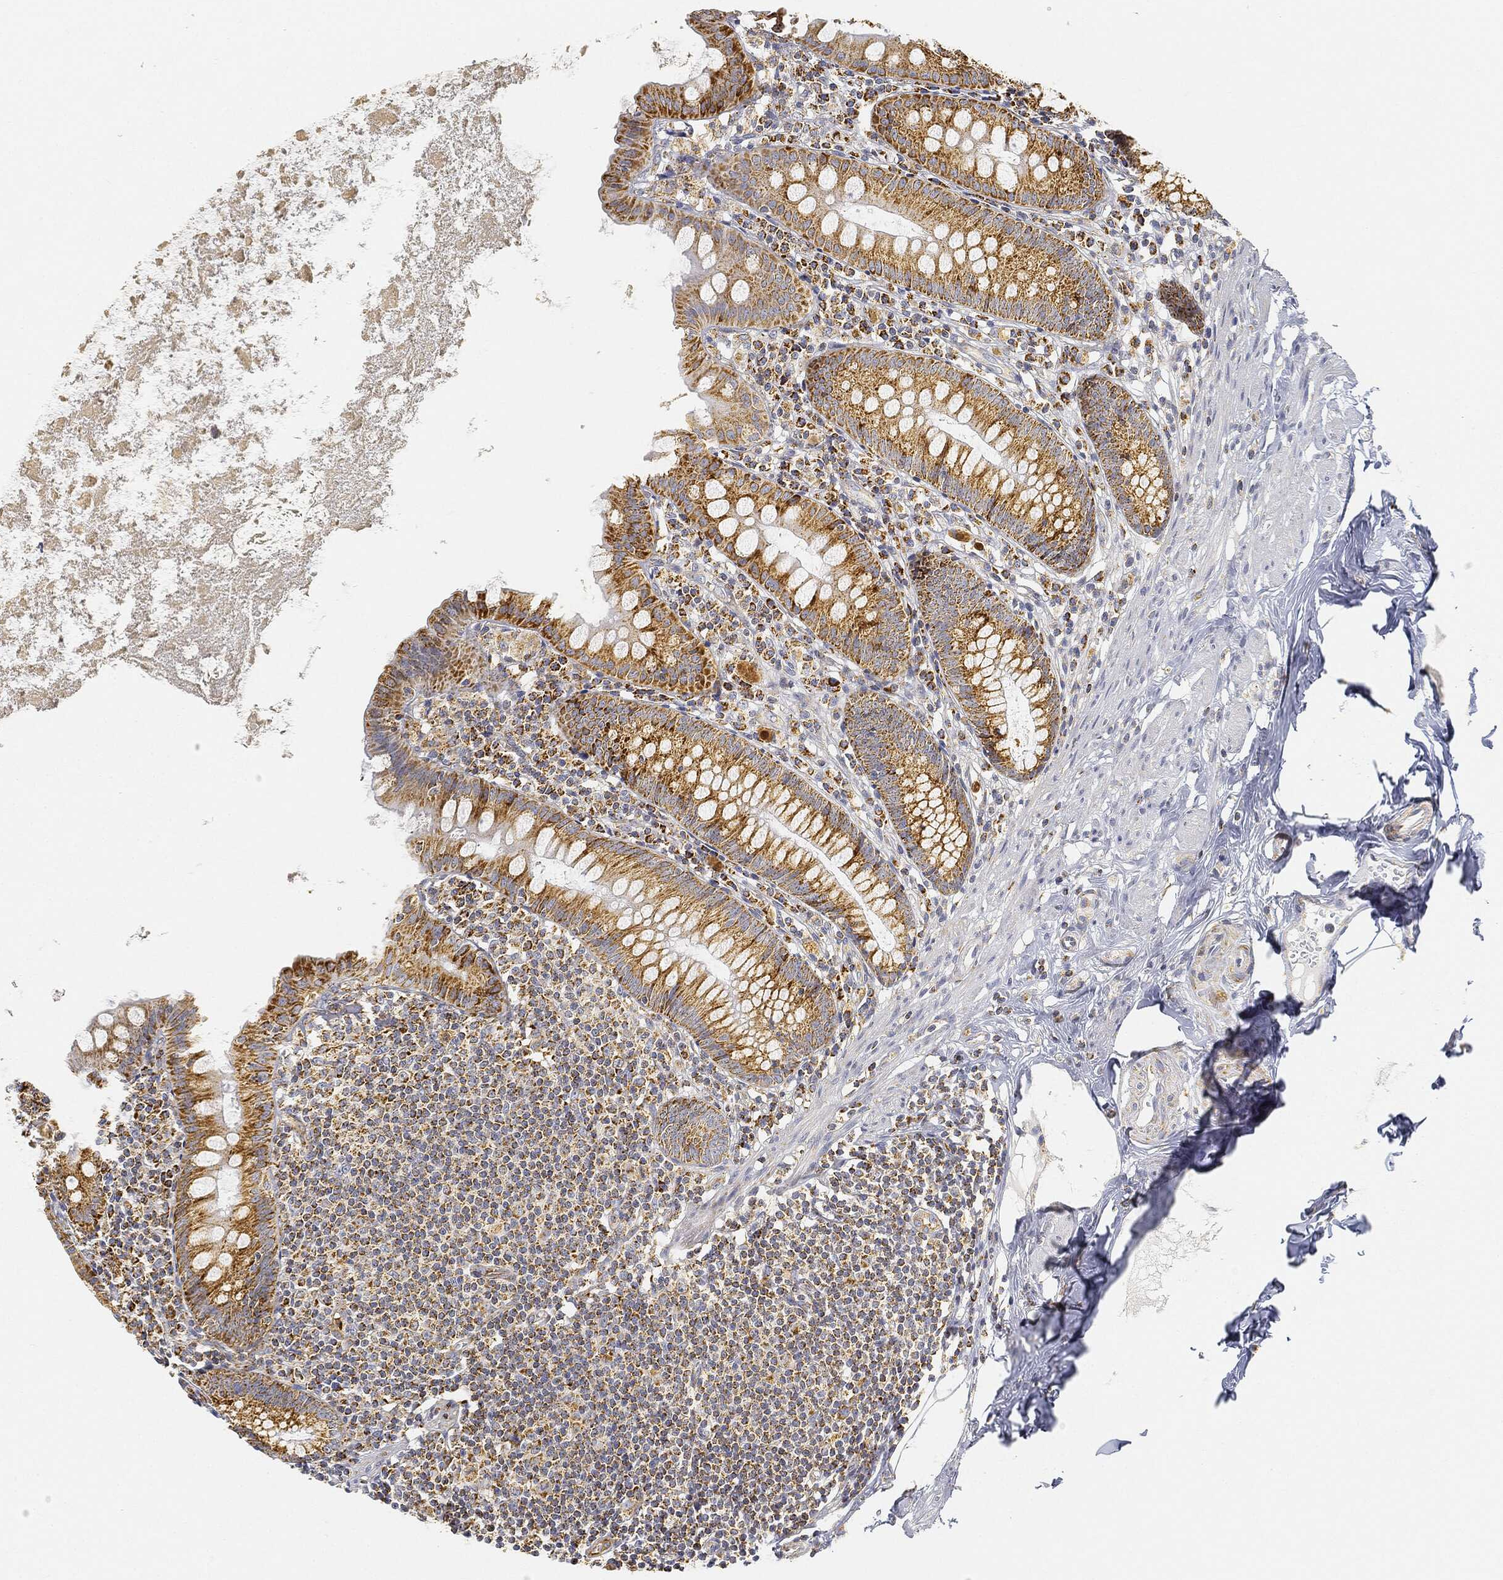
{"staining": {"intensity": "strong", "quantity": ">75%", "location": "cytoplasmic/membranous"}, "tissue": "appendix", "cell_type": "Glandular cells", "image_type": "normal", "snomed": [{"axis": "morphology", "description": "Normal tissue, NOS"}, {"axis": "topography", "description": "Appendix"}], "caption": "A high amount of strong cytoplasmic/membranous expression is appreciated in approximately >75% of glandular cells in normal appendix.", "gene": "CAPN15", "patient": {"sex": "female", "age": 82}}